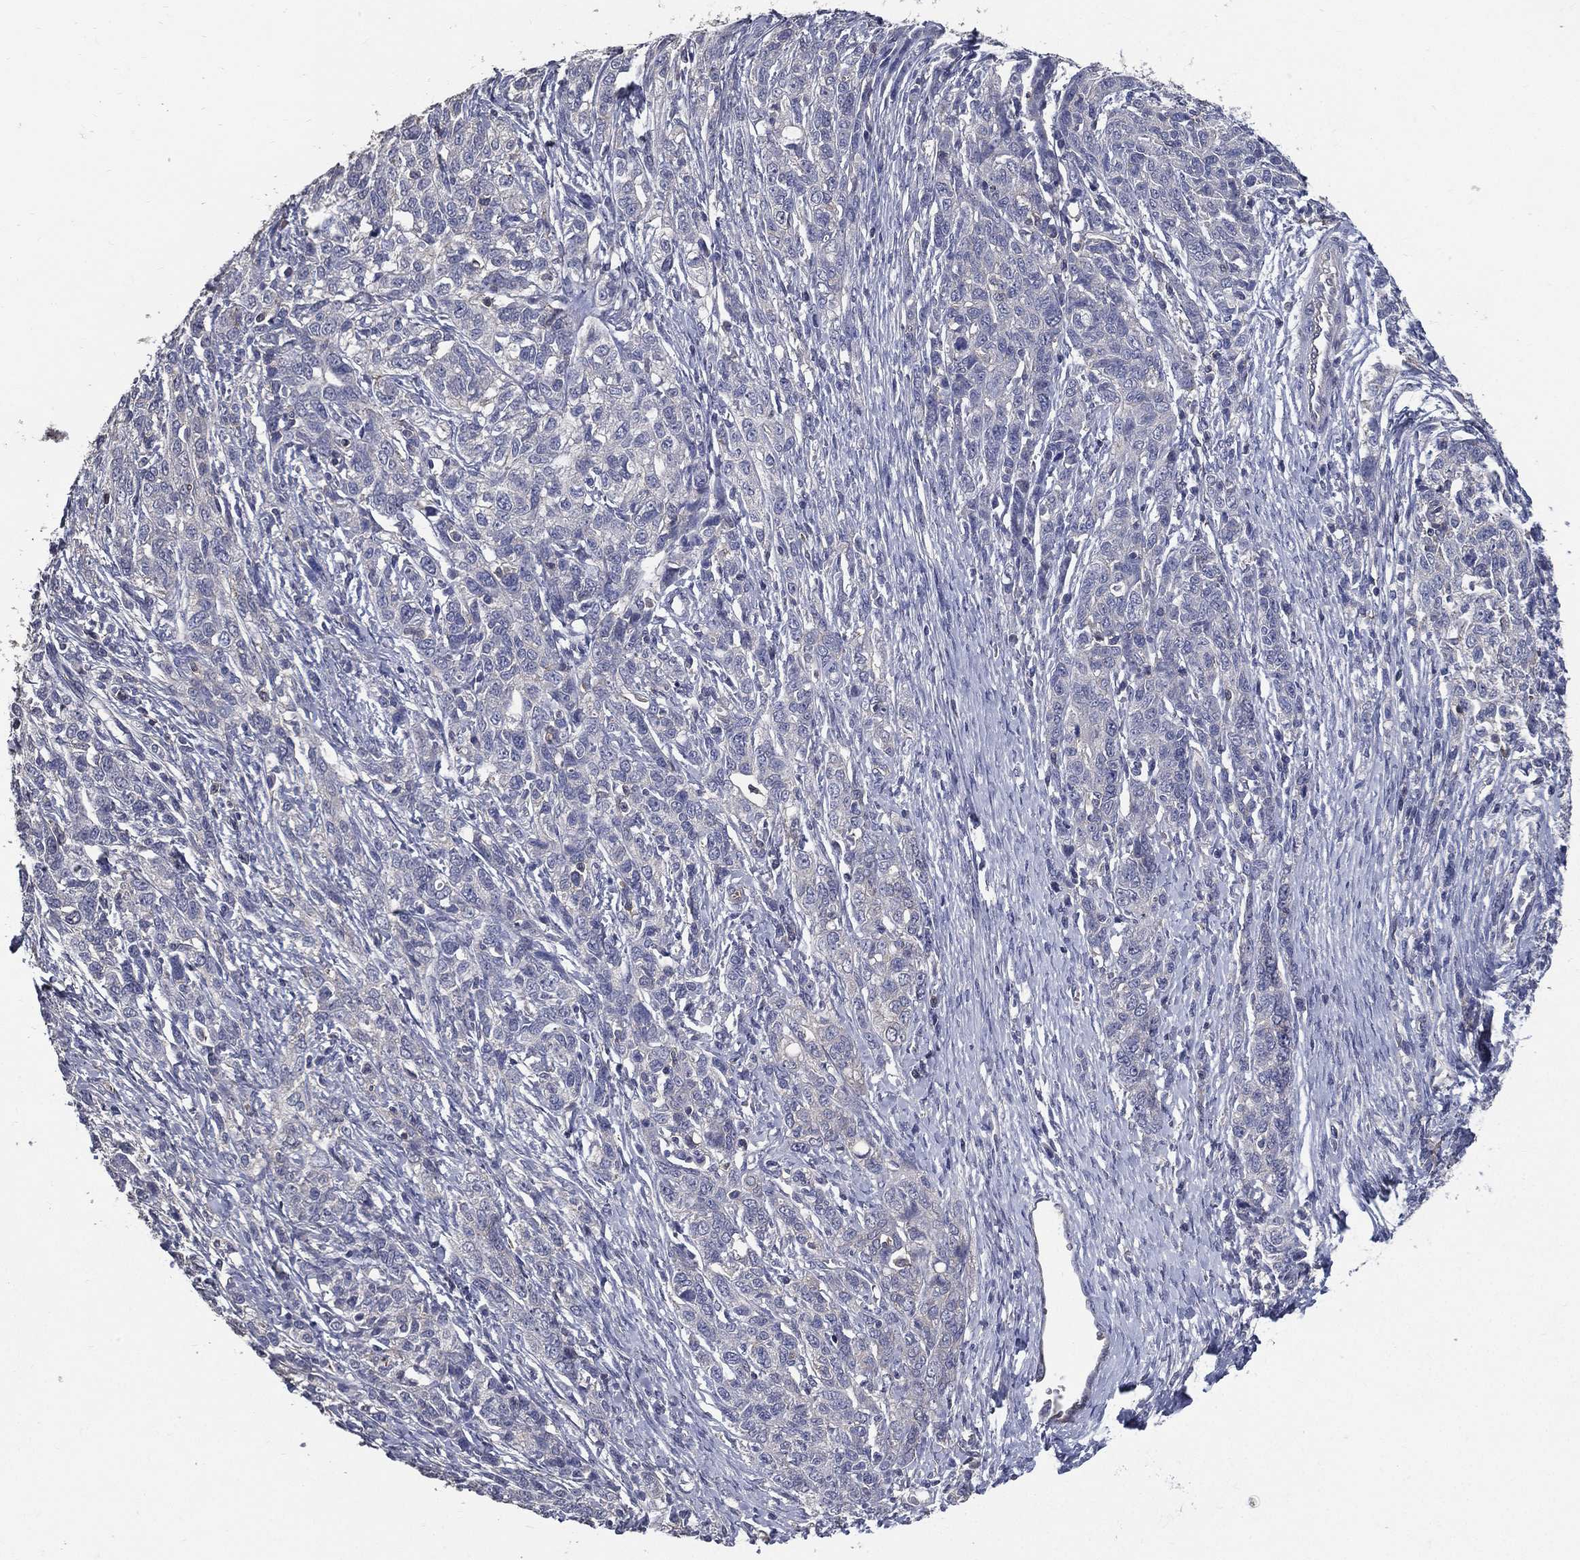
{"staining": {"intensity": "negative", "quantity": "none", "location": "none"}, "tissue": "ovarian cancer", "cell_type": "Tumor cells", "image_type": "cancer", "snomed": [{"axis": "morphology", "description": "Cystadenocarcinoma, serous, NOS"}, {"axis": "topography", "description": "Ovary"}], "caption": "A histopathology image of ovarian serous cystadenocarcinoma stained for a protein demonstrates no brown staining in tumor cells.", "gene": "SERPINB2", "patient": {"sex": "female", "age": 71}}